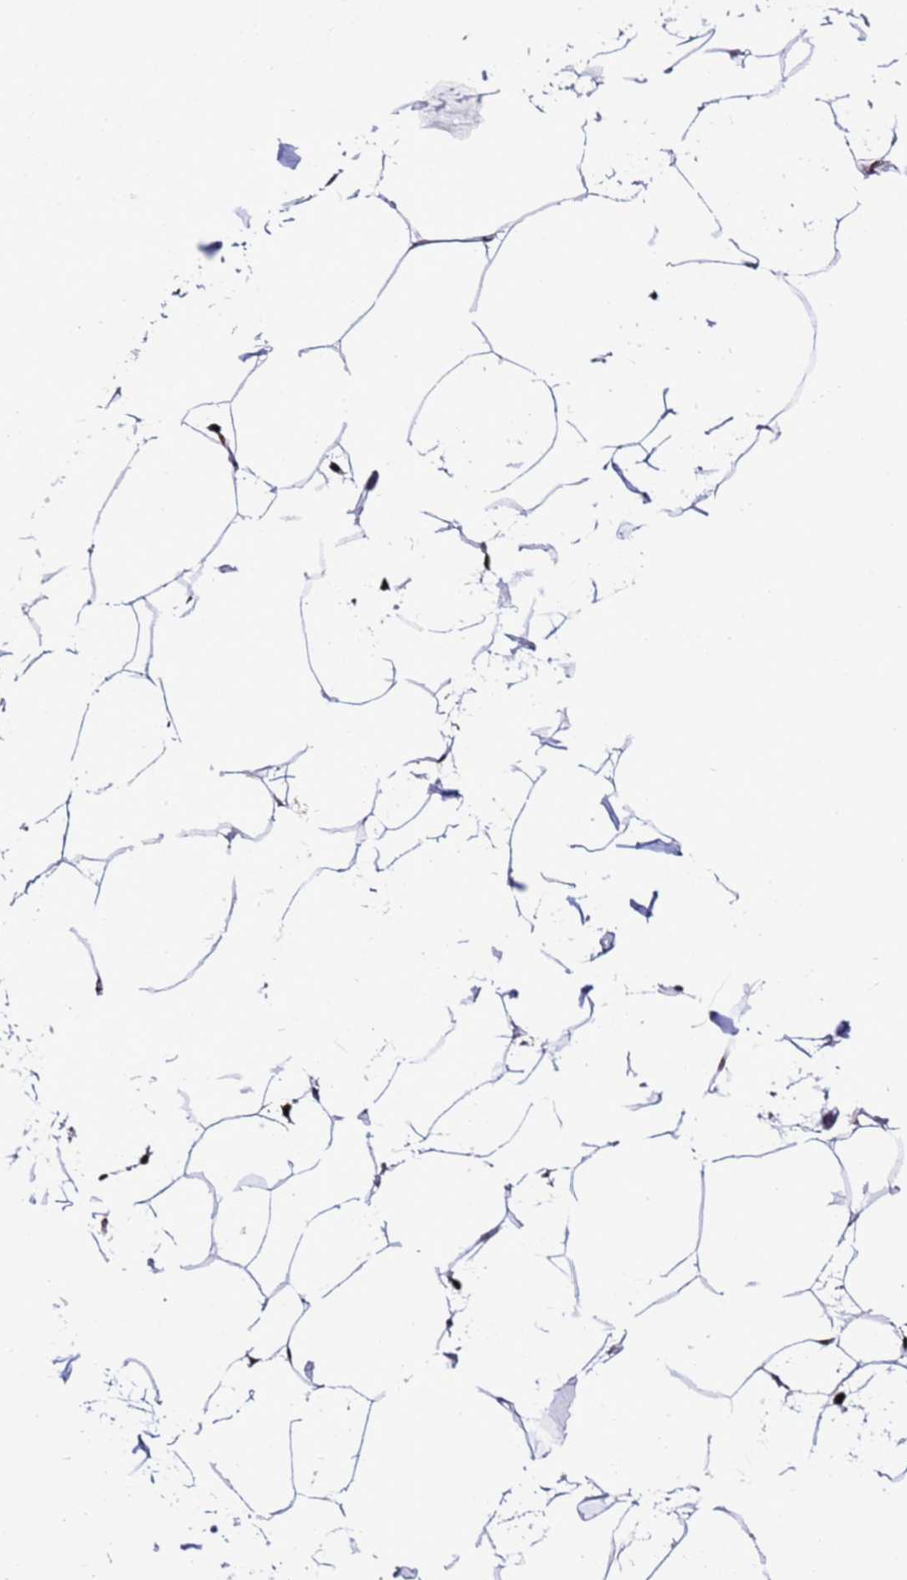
{"staining": {"intensity": "moderate", "quantity": ">75%", "location": "nuclear"}, "tissue": "adipose tissue", "cell_type": "Adipocytes", "image_type": "normal", "snomed": [{"axis": "morphology", "description": "Normal tissue, NOS"}, {"axis": "topography", "description": "Adipose tissue"}], "caption": "A brown stain highlights moderate nuclear positivity of a protein in adipocytes of normal adipose tissue. The staining was performed using DAB (3,3'-diaminobenzidine) to visualize the protein expression in brown, while the nuclei were stained in blue with hematoxylin (Magnification: 20x).", "gene": "PRPF6", "patient": {"sex": "female", "age": 37}}